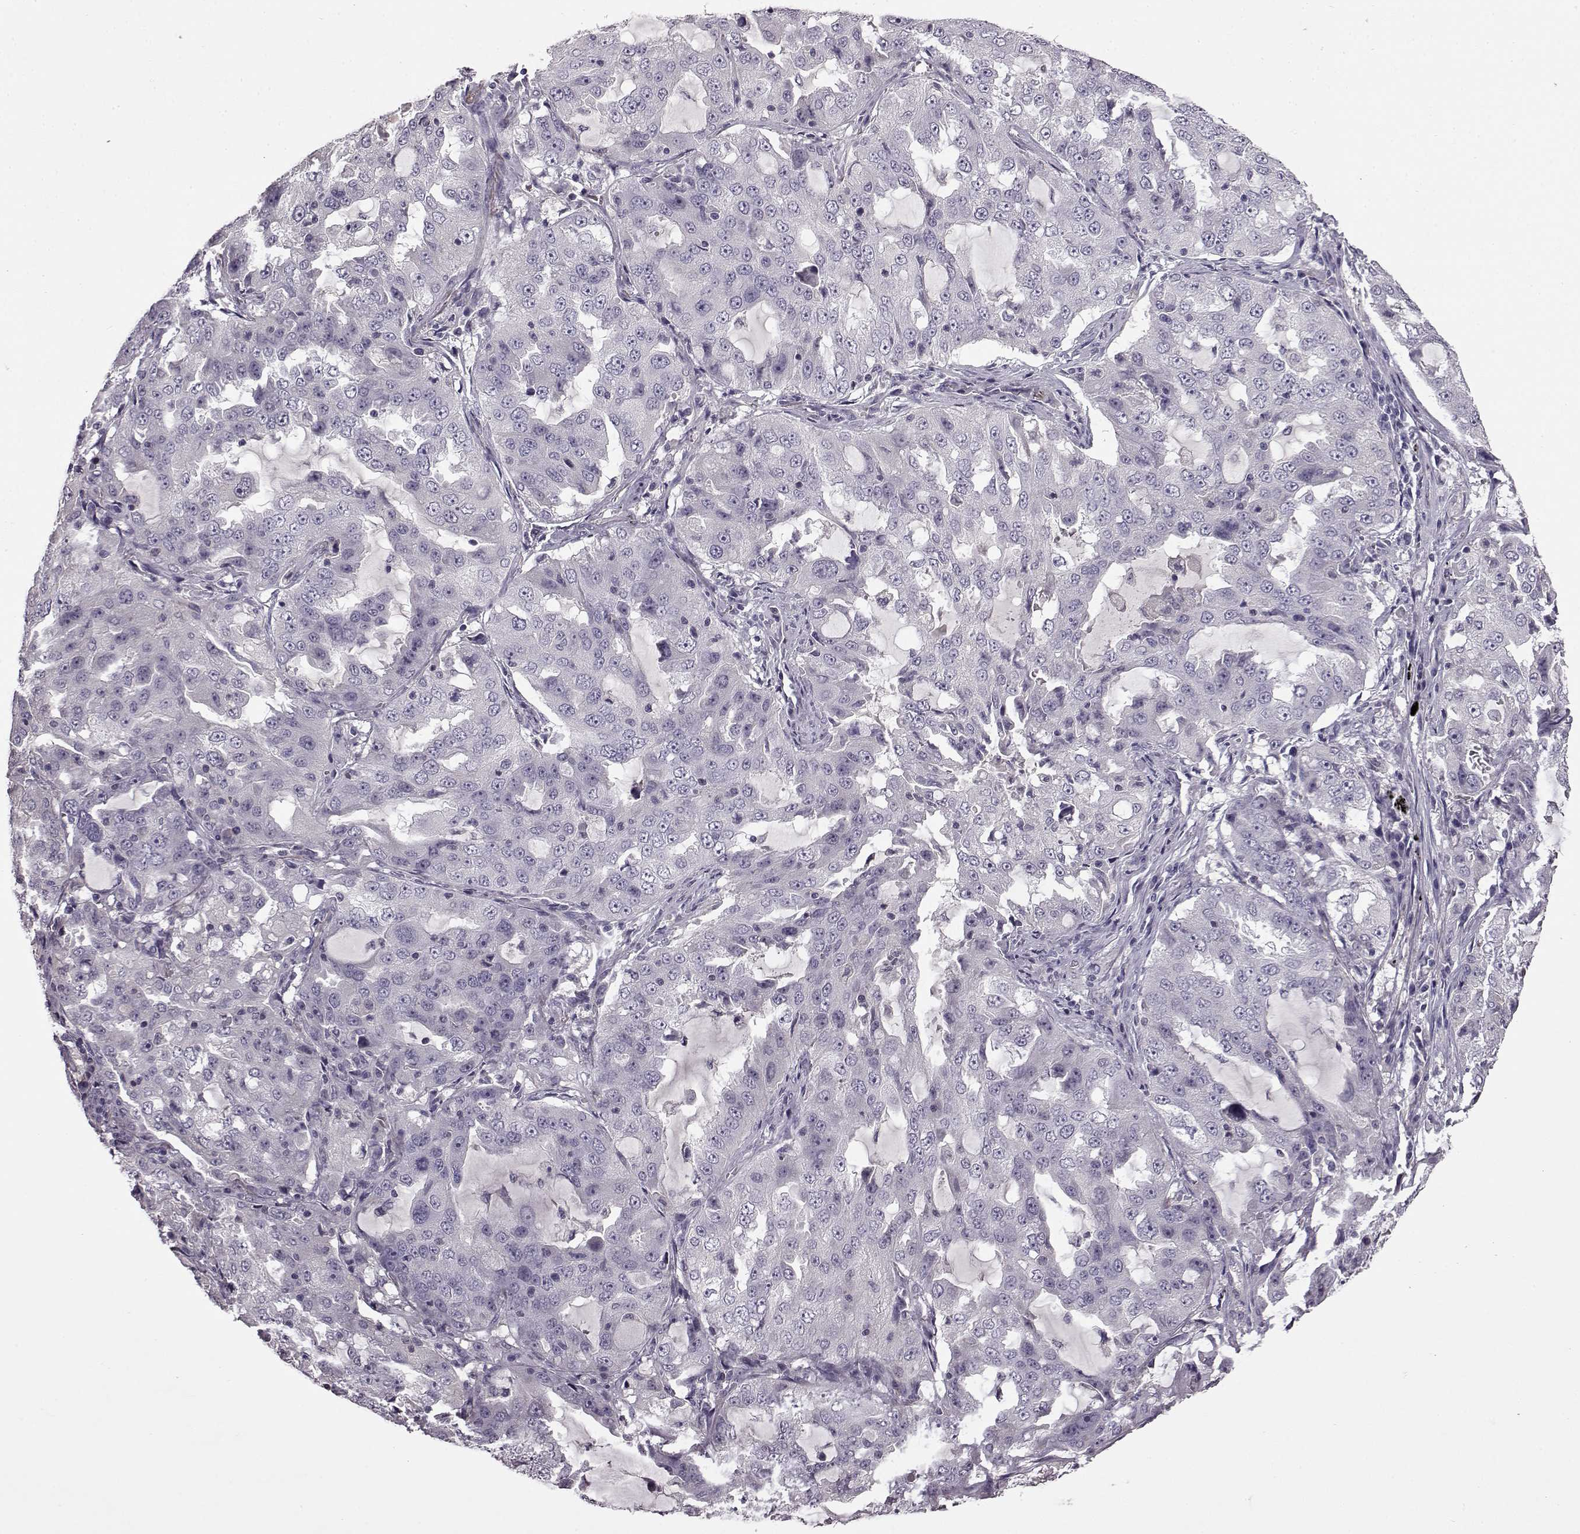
{"staining": {"intensity": "negative", "quantity": "none", "location": "none"}, "tissue": "lung cancer", "cell_type": "Tumor cells", "image_type": "cancer", "snomed": [{"axis": "morphology", "description": "Adenocarcinoma, NOS"}, {"axis": "topography", "description": "Lung"}], "caption": "IHC of human lung adenocarcinoma demonstrates no staining in tumor cells.", "gene": "KRT85", "patient": {"sex": "female", "age": 61}}